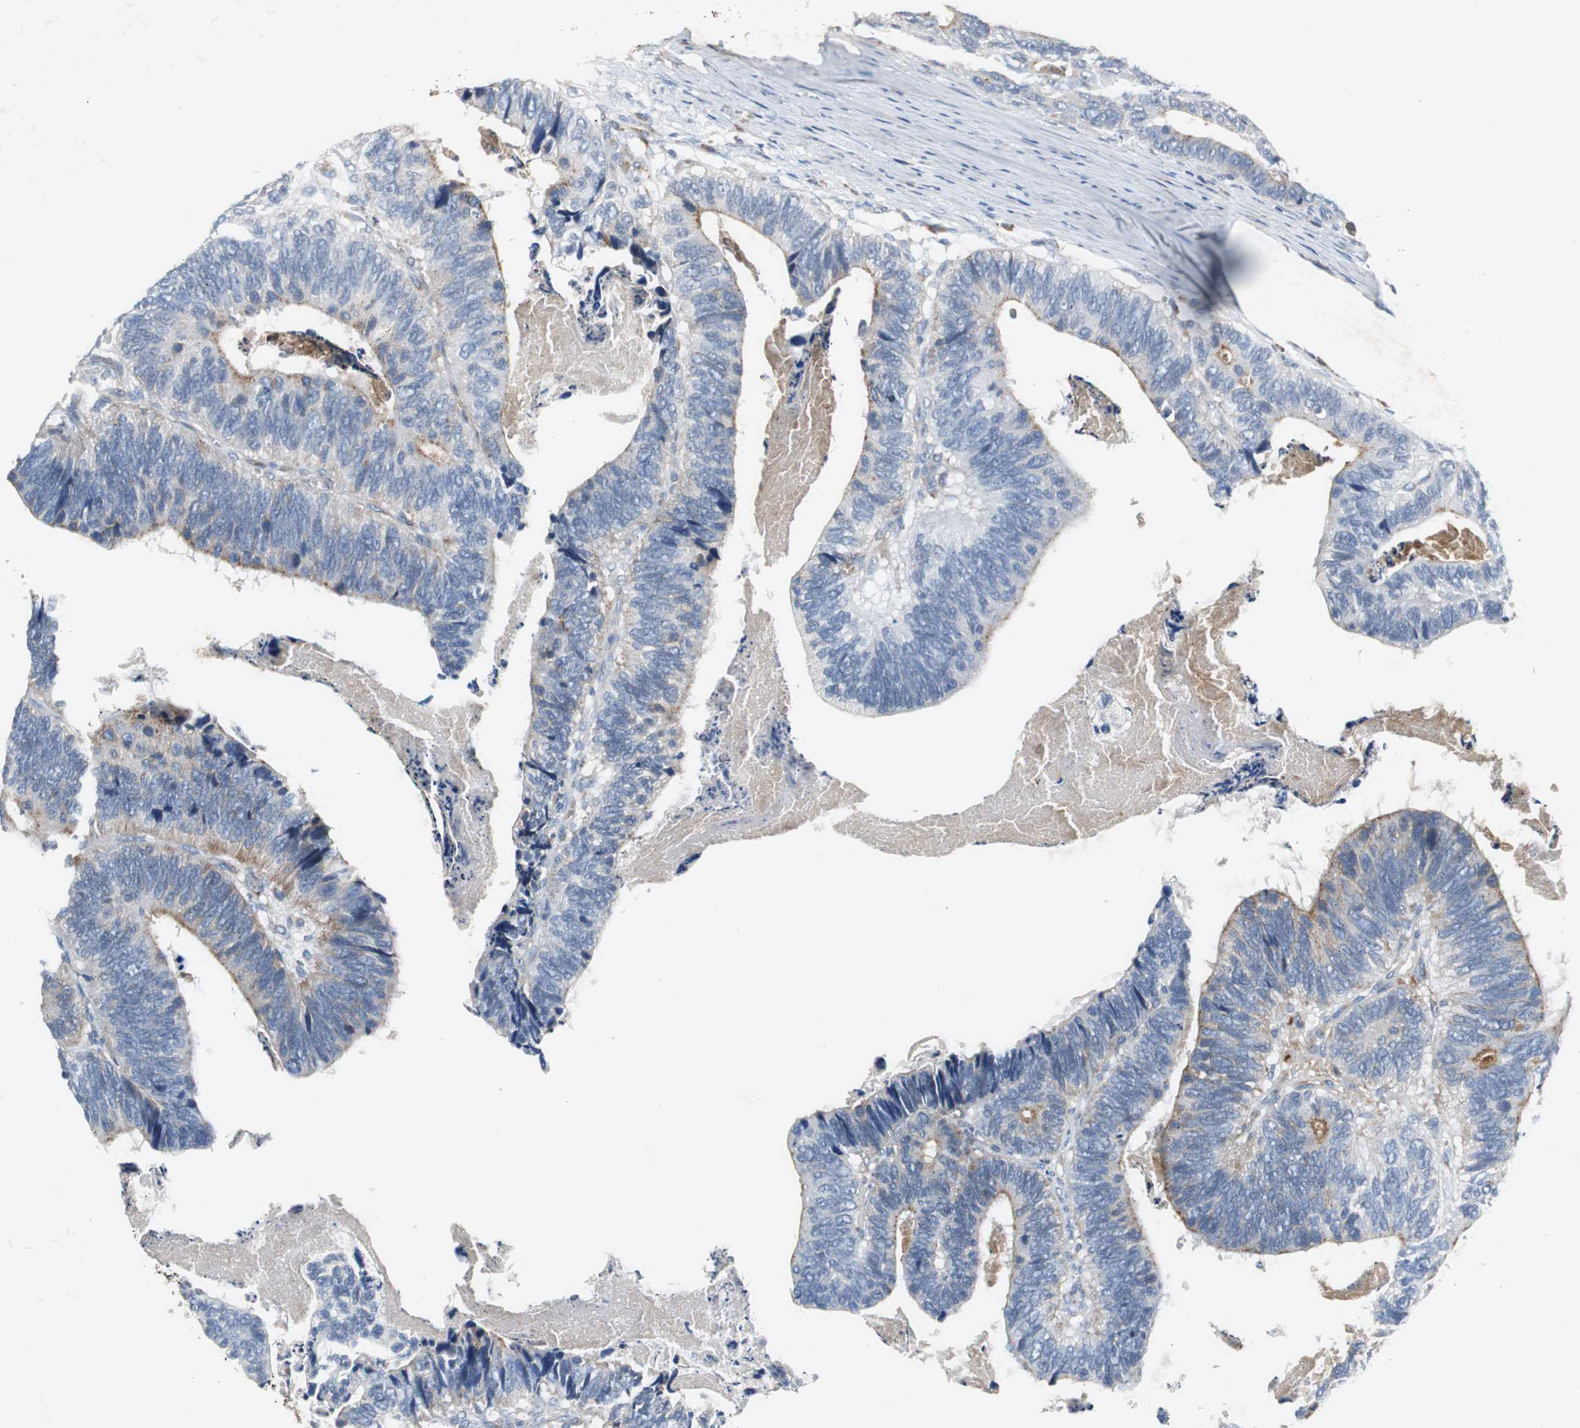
{"staining": {"intensity": "negative", "quantity": "none", "location": "none"}, "tissue": "colorectal cancer", "cell_type": "Tumor cells", "image_type": "cancer", "snomed": [{"axis": "morphology", "description": "Adenocarcinoma, NOS"}, {"axis": "topography", "description": "Colon"}], "caption": "Tumor cells are negative for protein expression in human colorectal cancer.", "gene": "SORT1", "patient": {"sex": "male", "age": 72}}